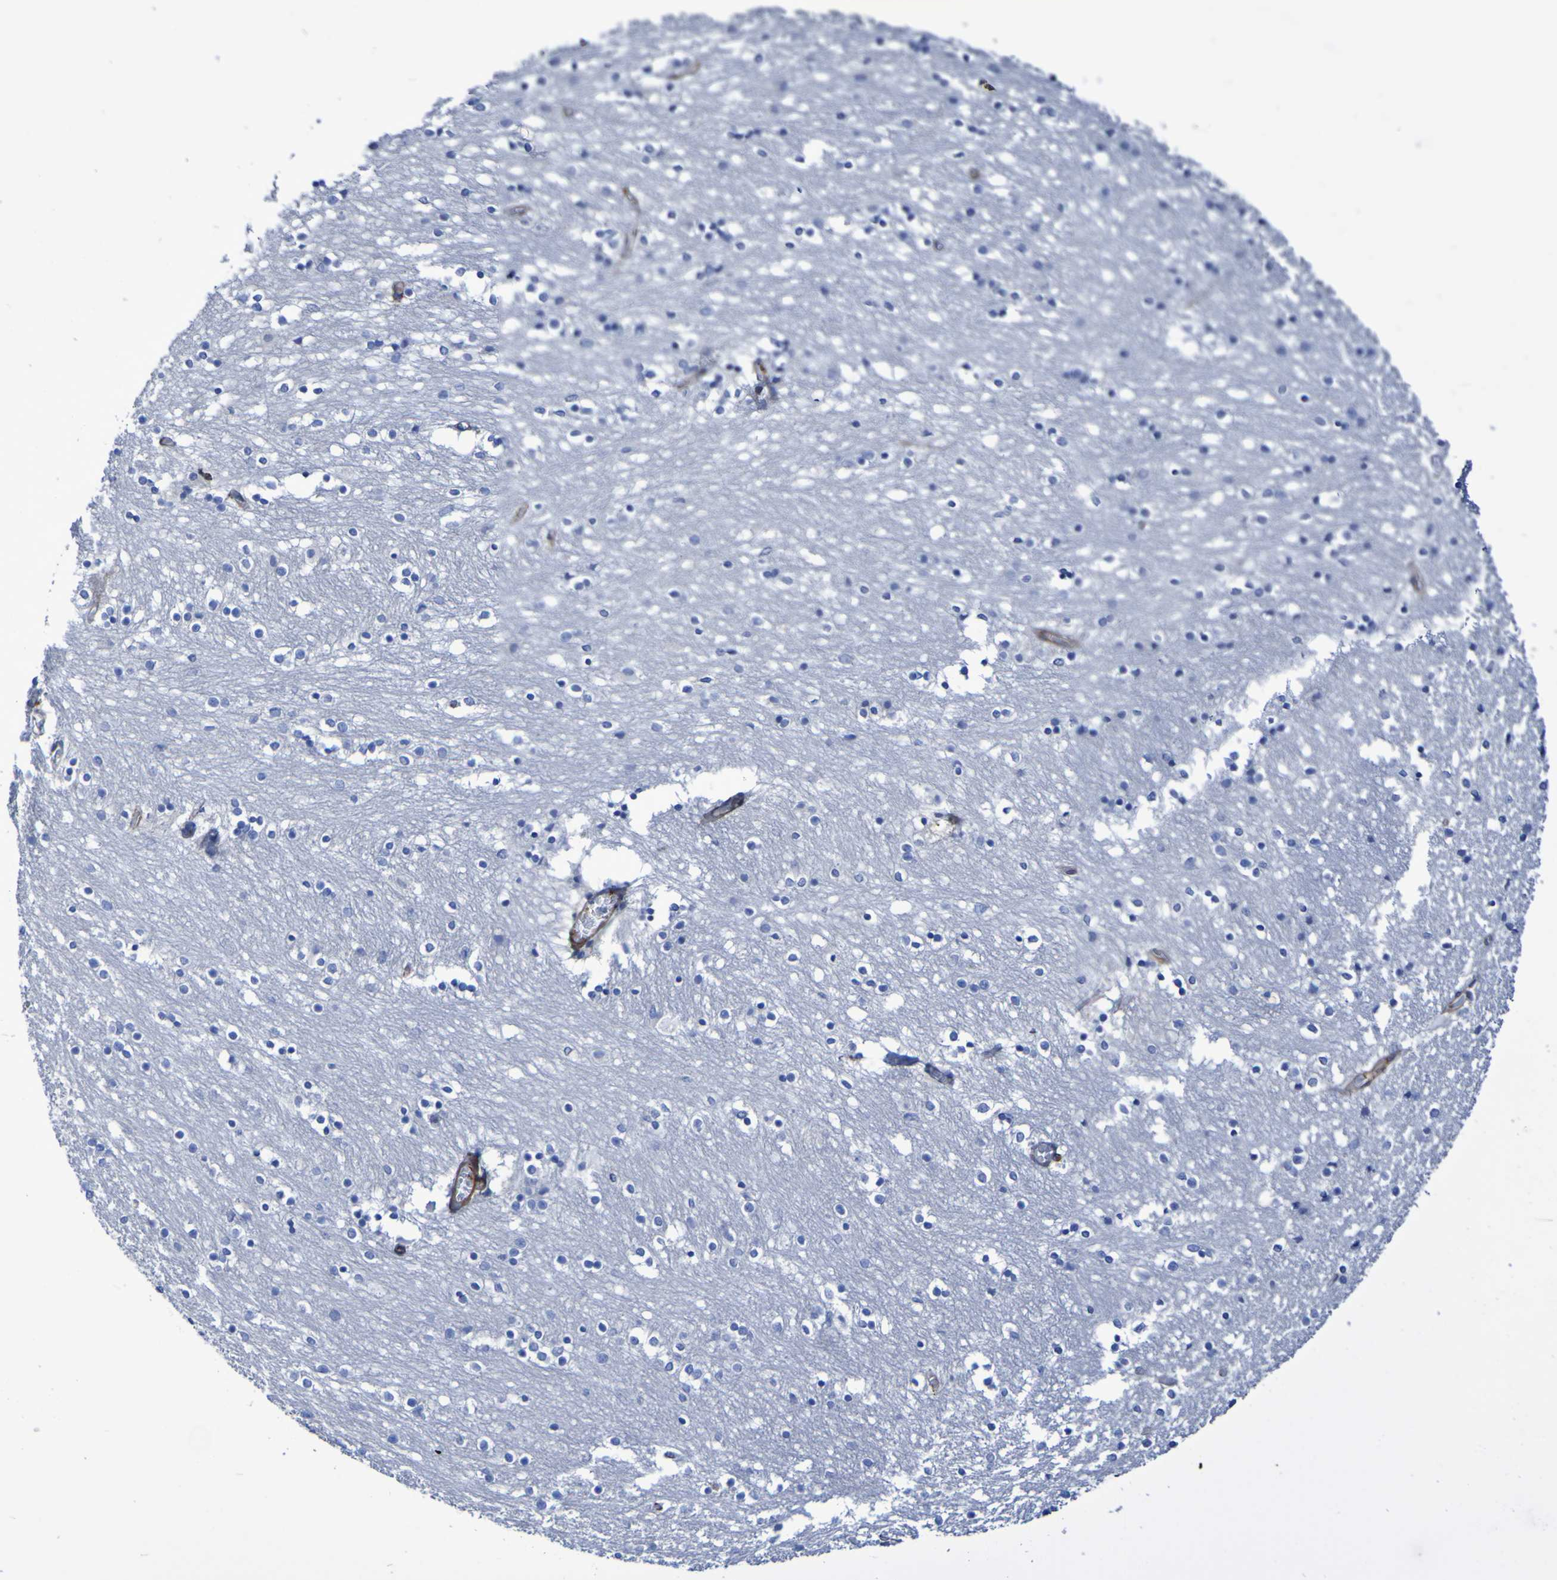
{"staining": {"intensity": "negative", "quantity": "none", "location": "none"}, "tissue": "caudate", "cell_type": "Glial cells", "image_type": "normal", "snomed": [{"axis": "morphology", "description": "Normal tissue, NOS"}, {"axis": "topography", "description": "Lateral ventricle wall"}], "caption": "The histopathology image displays no staining of glial cells in normal caudate. (DAB (3,3'-diaminobenzidine) immunohistochemistry with hematoxylin counter stain).", "gene": "LPP", "patient": {"sex": "female", "age": 54}}